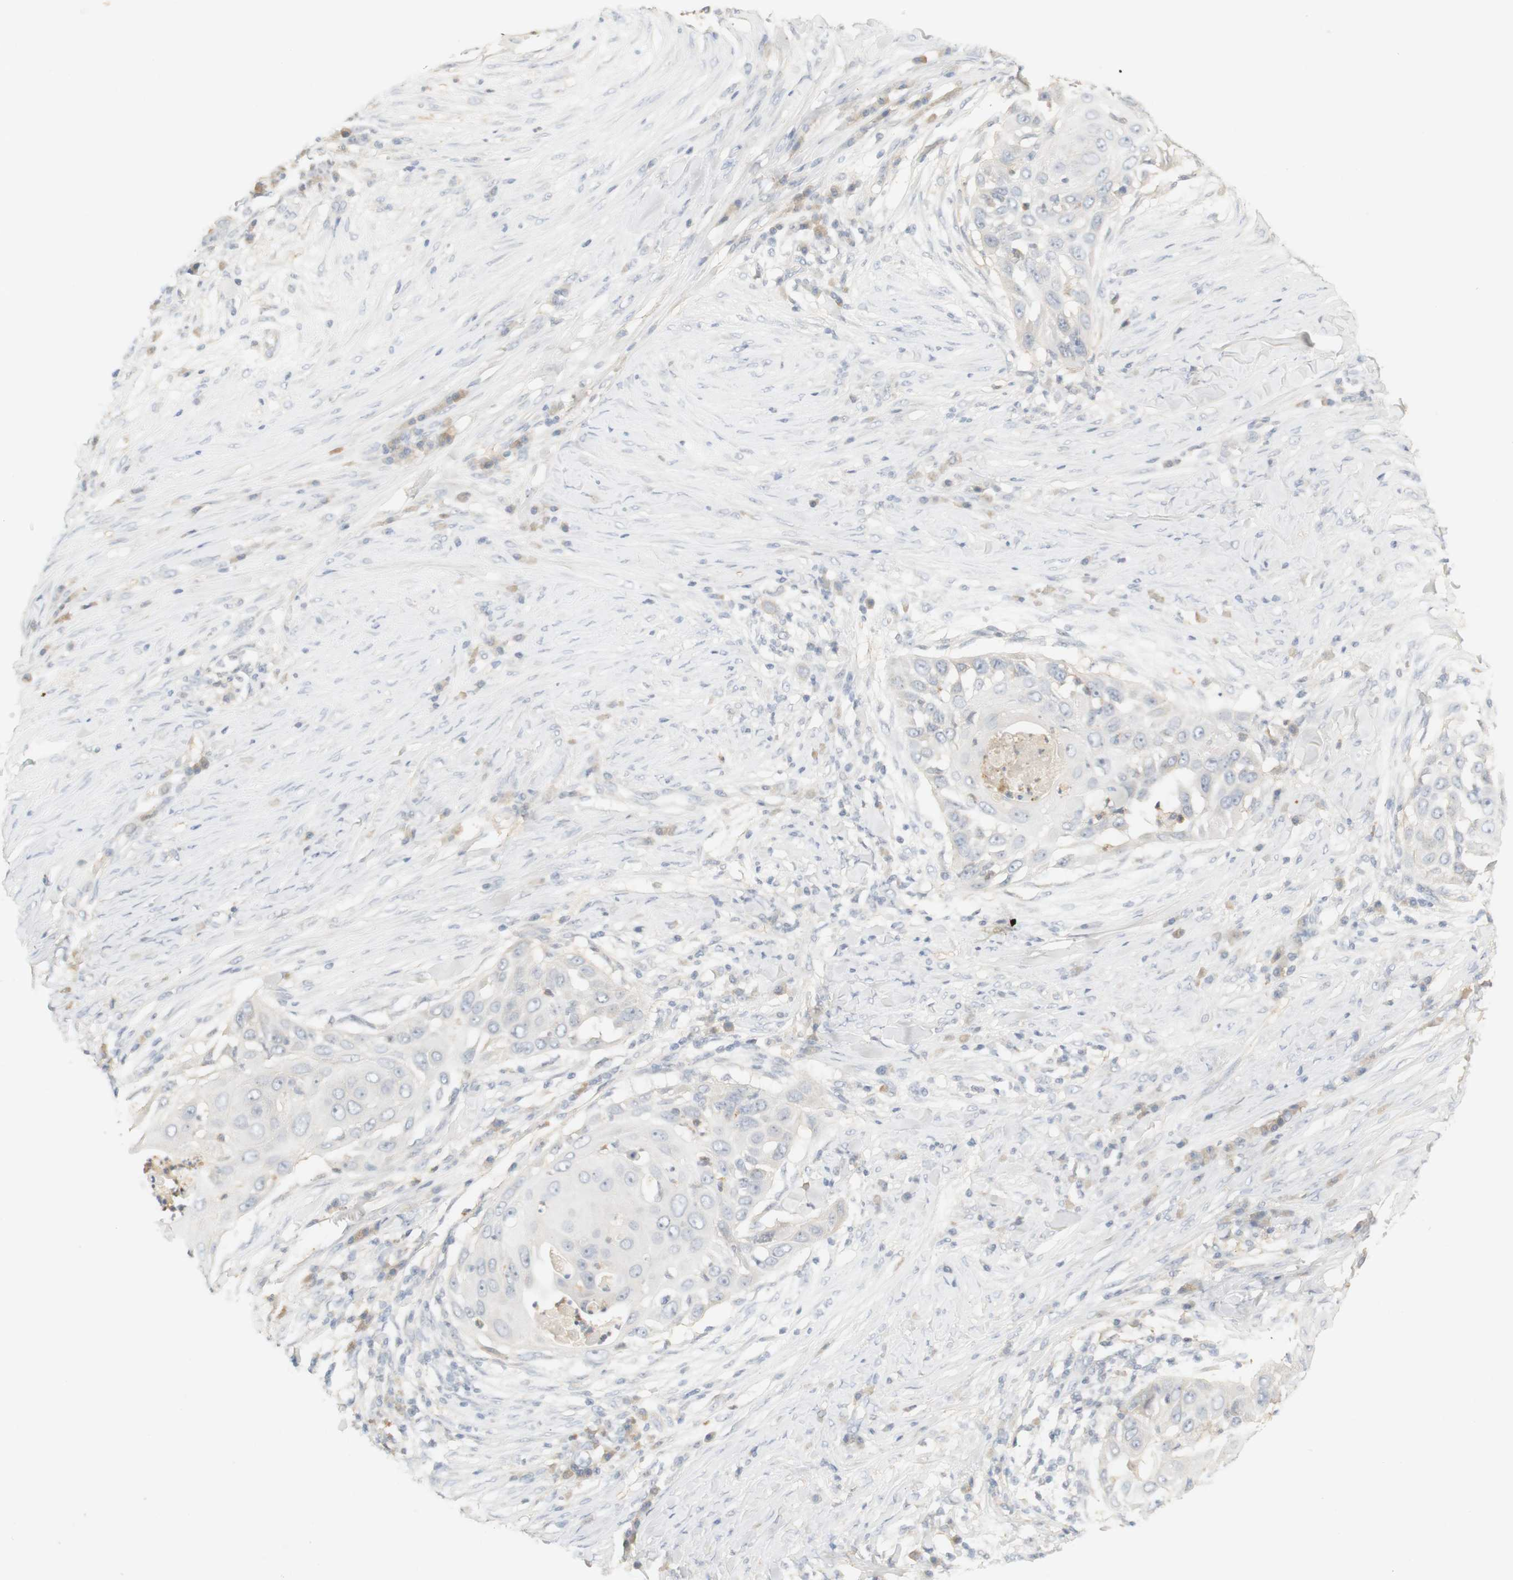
{"staining": {"intensity": "negative", "quantity": "none", "location": "none"}, "tissue": "skin cancer", "cell_type": "Tumor cells", "image_type": "cancer", "snomed": [{"axis": "morphology", "description": "Squamous cell carcinoma, NOS"}, {"axis": "topography", "description": "Skin"}], "caption": "Immunohistochemistry photomicrograph of skin squamous cell carcinoma stained for a protein (brown), which shows no expression in tumor cells.", "gene": "RTN3", "patient": {"sex": "female", "age": 44}}